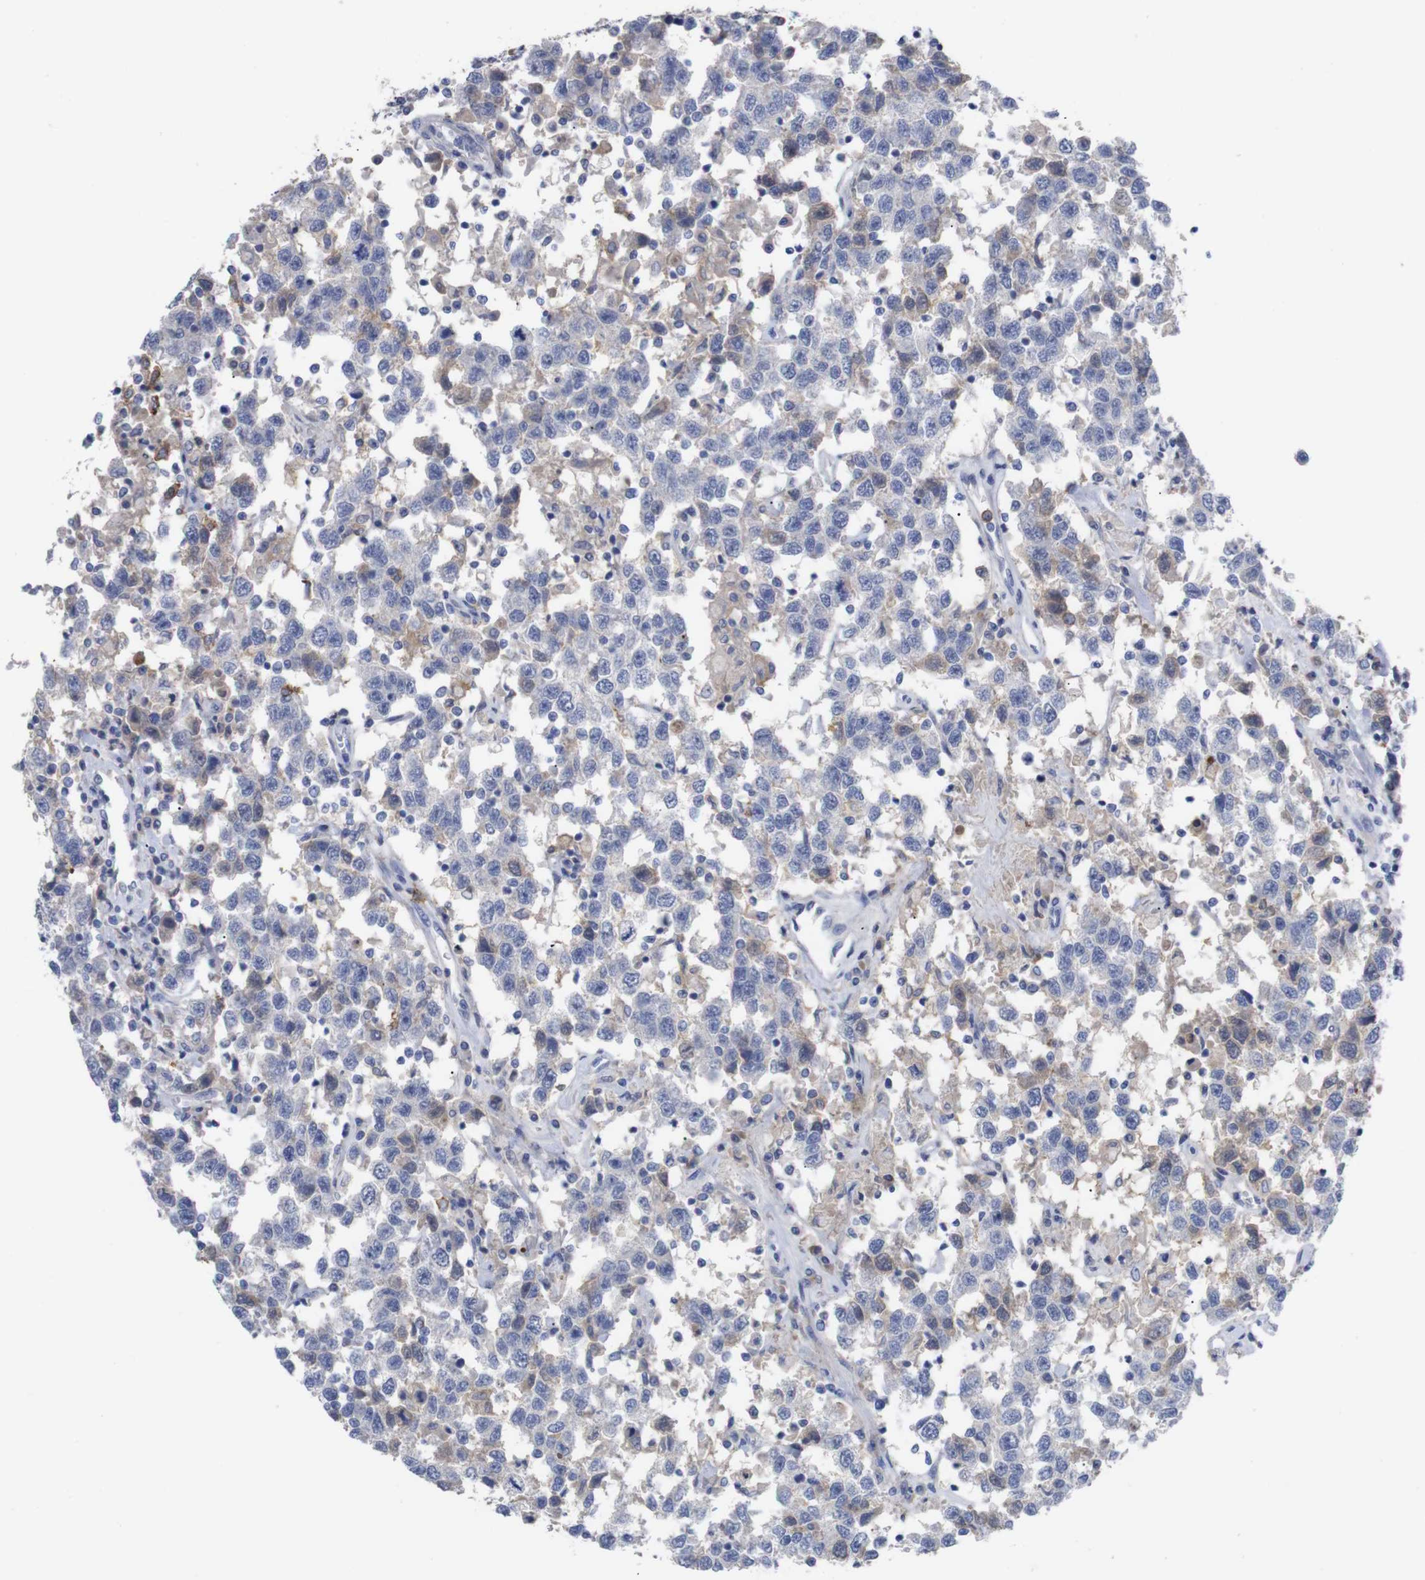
{"staining": {"intensity": "negative", "quantity": "none", "location": "none"}, "tissue": "testis cancer", "cell_type": "Tumor cells", "image_type": "cancer", "snomed": [{"axis": "morphology", "description": "Seminoma, NOS"}, {"axis": "topography", "description": "Testis"}], "caption": "This micrograph is of testis cancer (seminoma) stained with immunohistochemistry to label a protein in brown with the nuclei are counter-stained blue. There is no staining in tumor cells.", "gene": "C5AR1", "patient": {"sex": "male", "age": 41}}